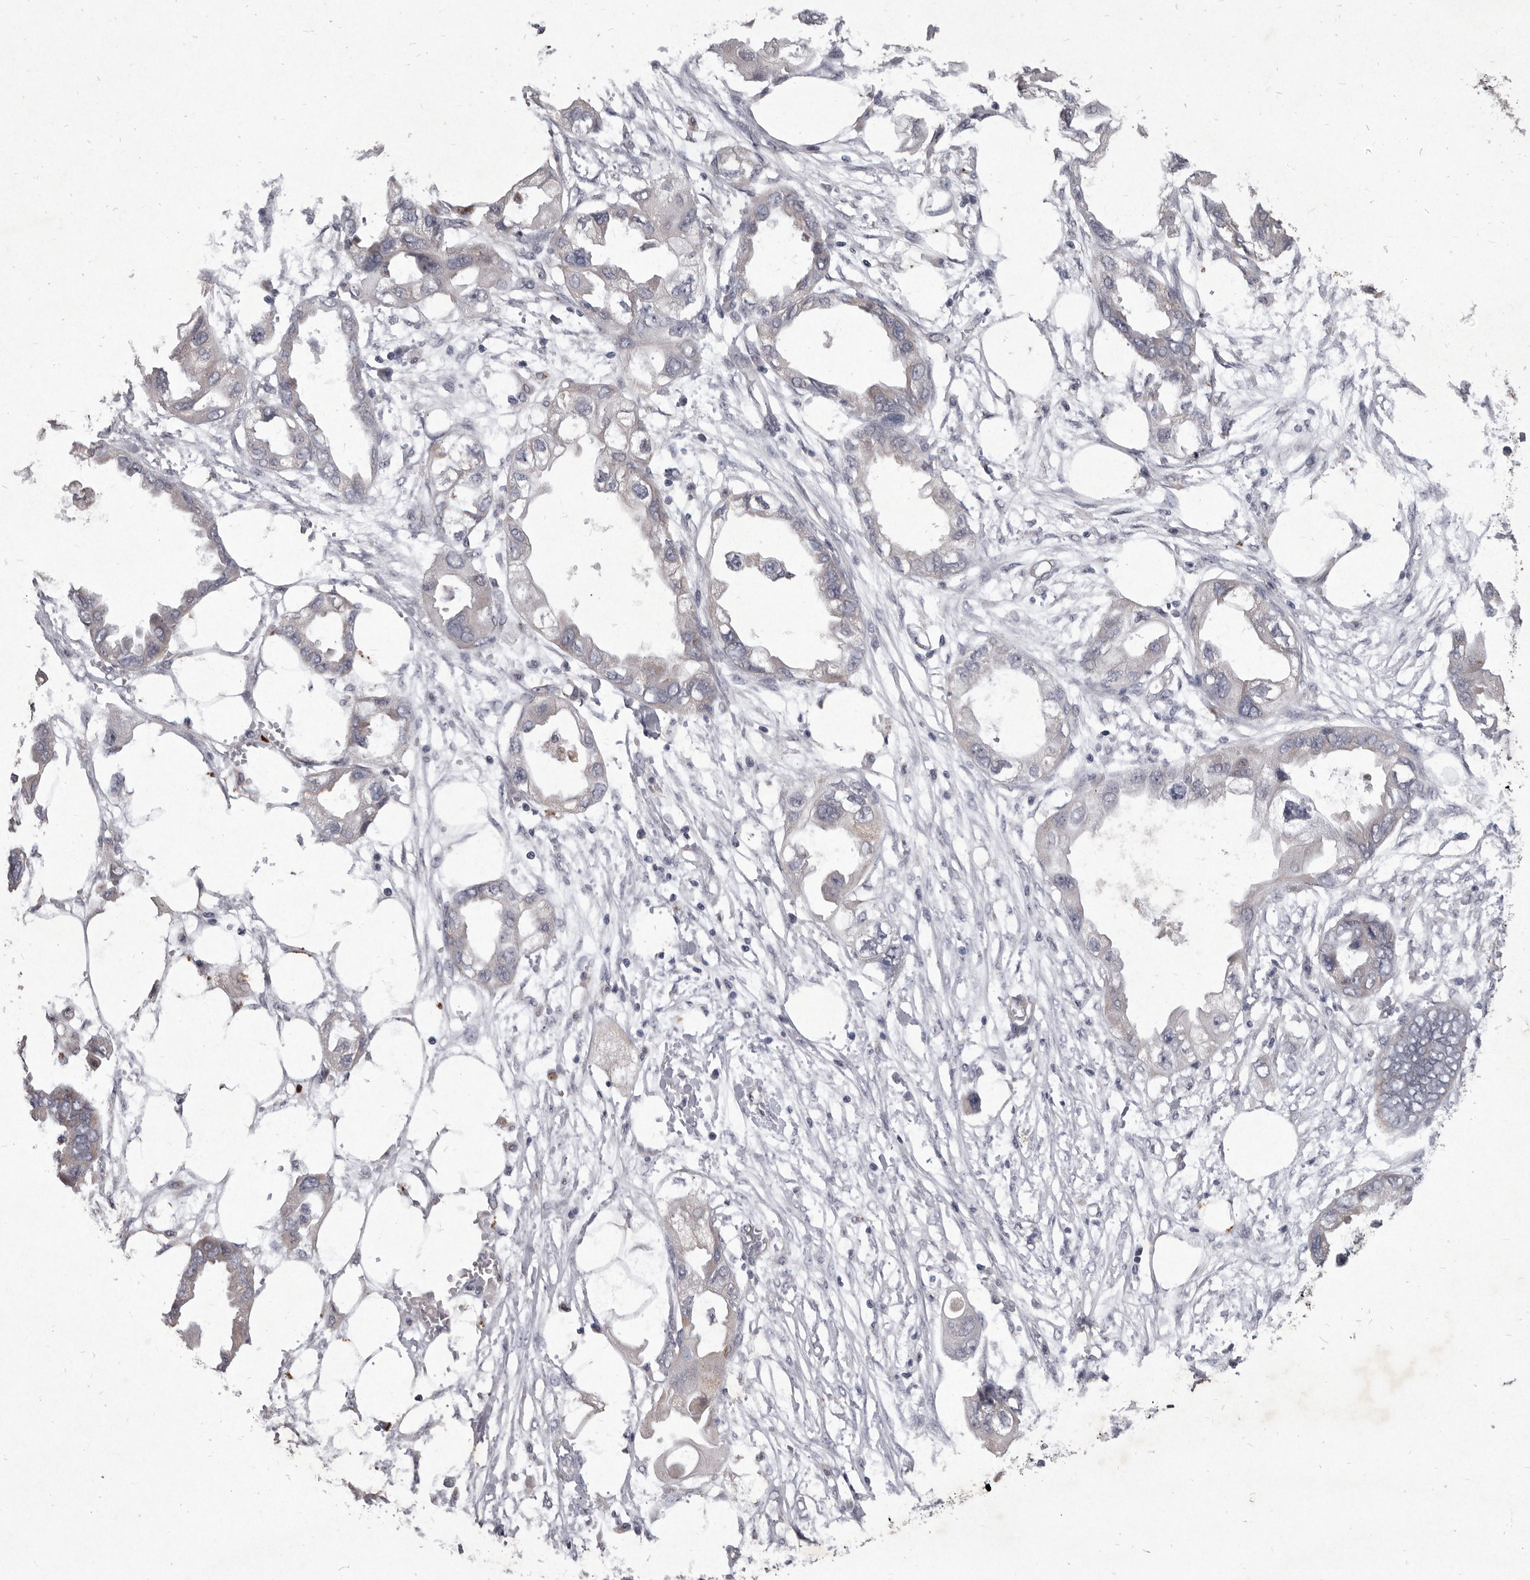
{"staining": {"intensity": "negative", "quantity": "none", "location": "none"}, "tissue": "endometrial cancer", "cell_type": "Tumor cells", "image_type": "cancer", "snomed": [{"axis": "morphology", "description": "Adenocarcinoma, NOS"}, {"axis": "morphology", "description": "Adenocarcinoma, metastatic, NOS"}, {"axis": "topography", "description": "Adipose tissue"}, {"axis": "topography", "description": "Endometrium"}], "caption": "DAB immunohistochemical staining of human adenocarcinoma (endometrial) demonstrates no significant expression in tumor cells.", "gene": "P2RX6", "patient": {"sex": "female", "age": 67}}